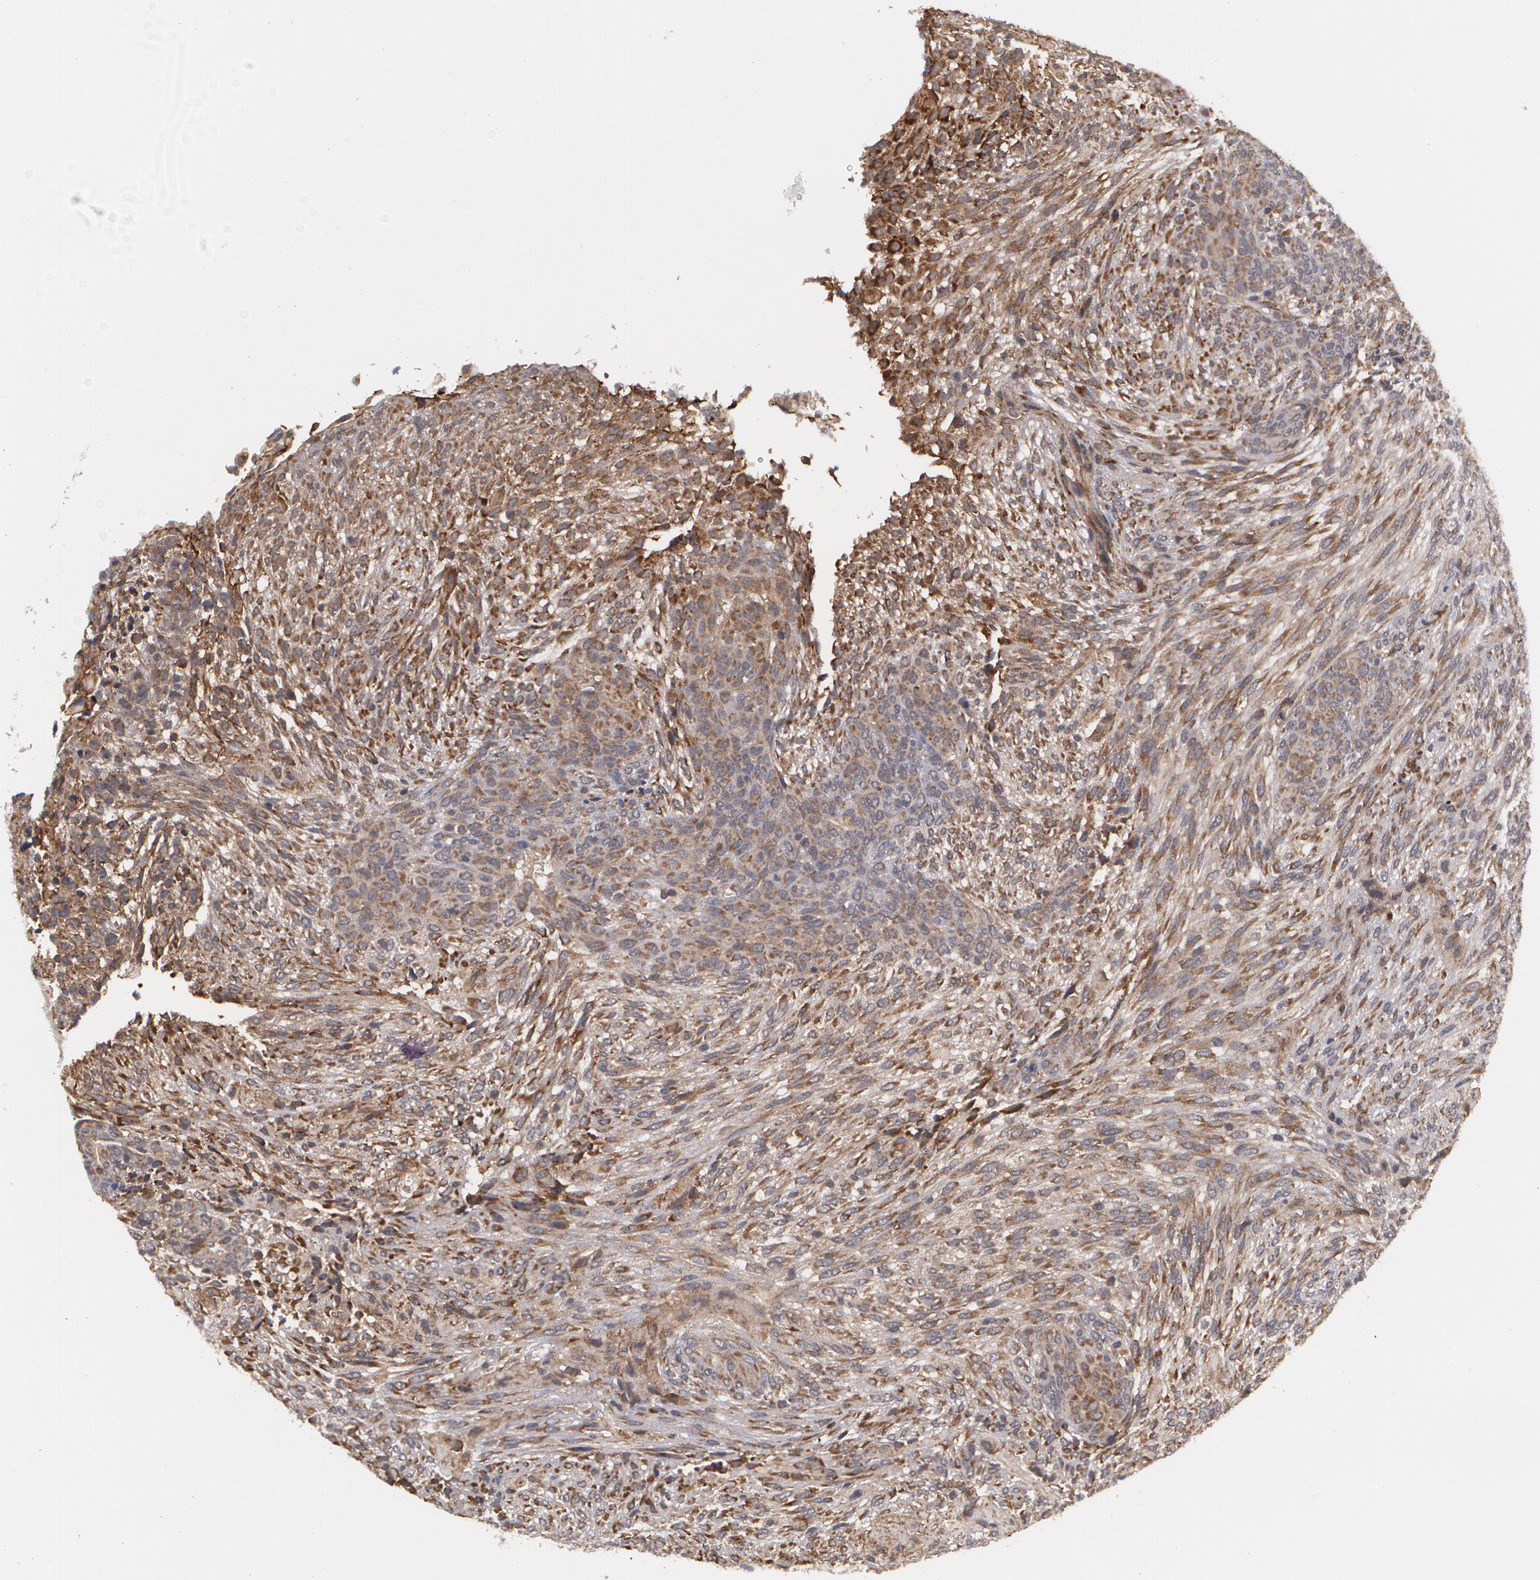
{"staining": {"intensity": "moderate", "quantity": ">75%", "location": "cytoplasmic/membranous"}, "tissue": "glioma", "cell_type": "Tumor cells", "image_type": "cancer", "snomed": [{"axis": "morphology", "description": "Glioma, malignant, High grade"}, {"axis": "topography", "description": "Cerebral cortex"}], "caption": "Immunohistochemistry (IHC) (DAB (3,3'-diaminobenzidine)) staining of human high-grade glioma (malignant) demonstrates moderate cytoplasmic/membranous protein expression in about >75% of tumor cells.", "gene": "BMP6", "patient": {"sex": "female", "age": 55}}